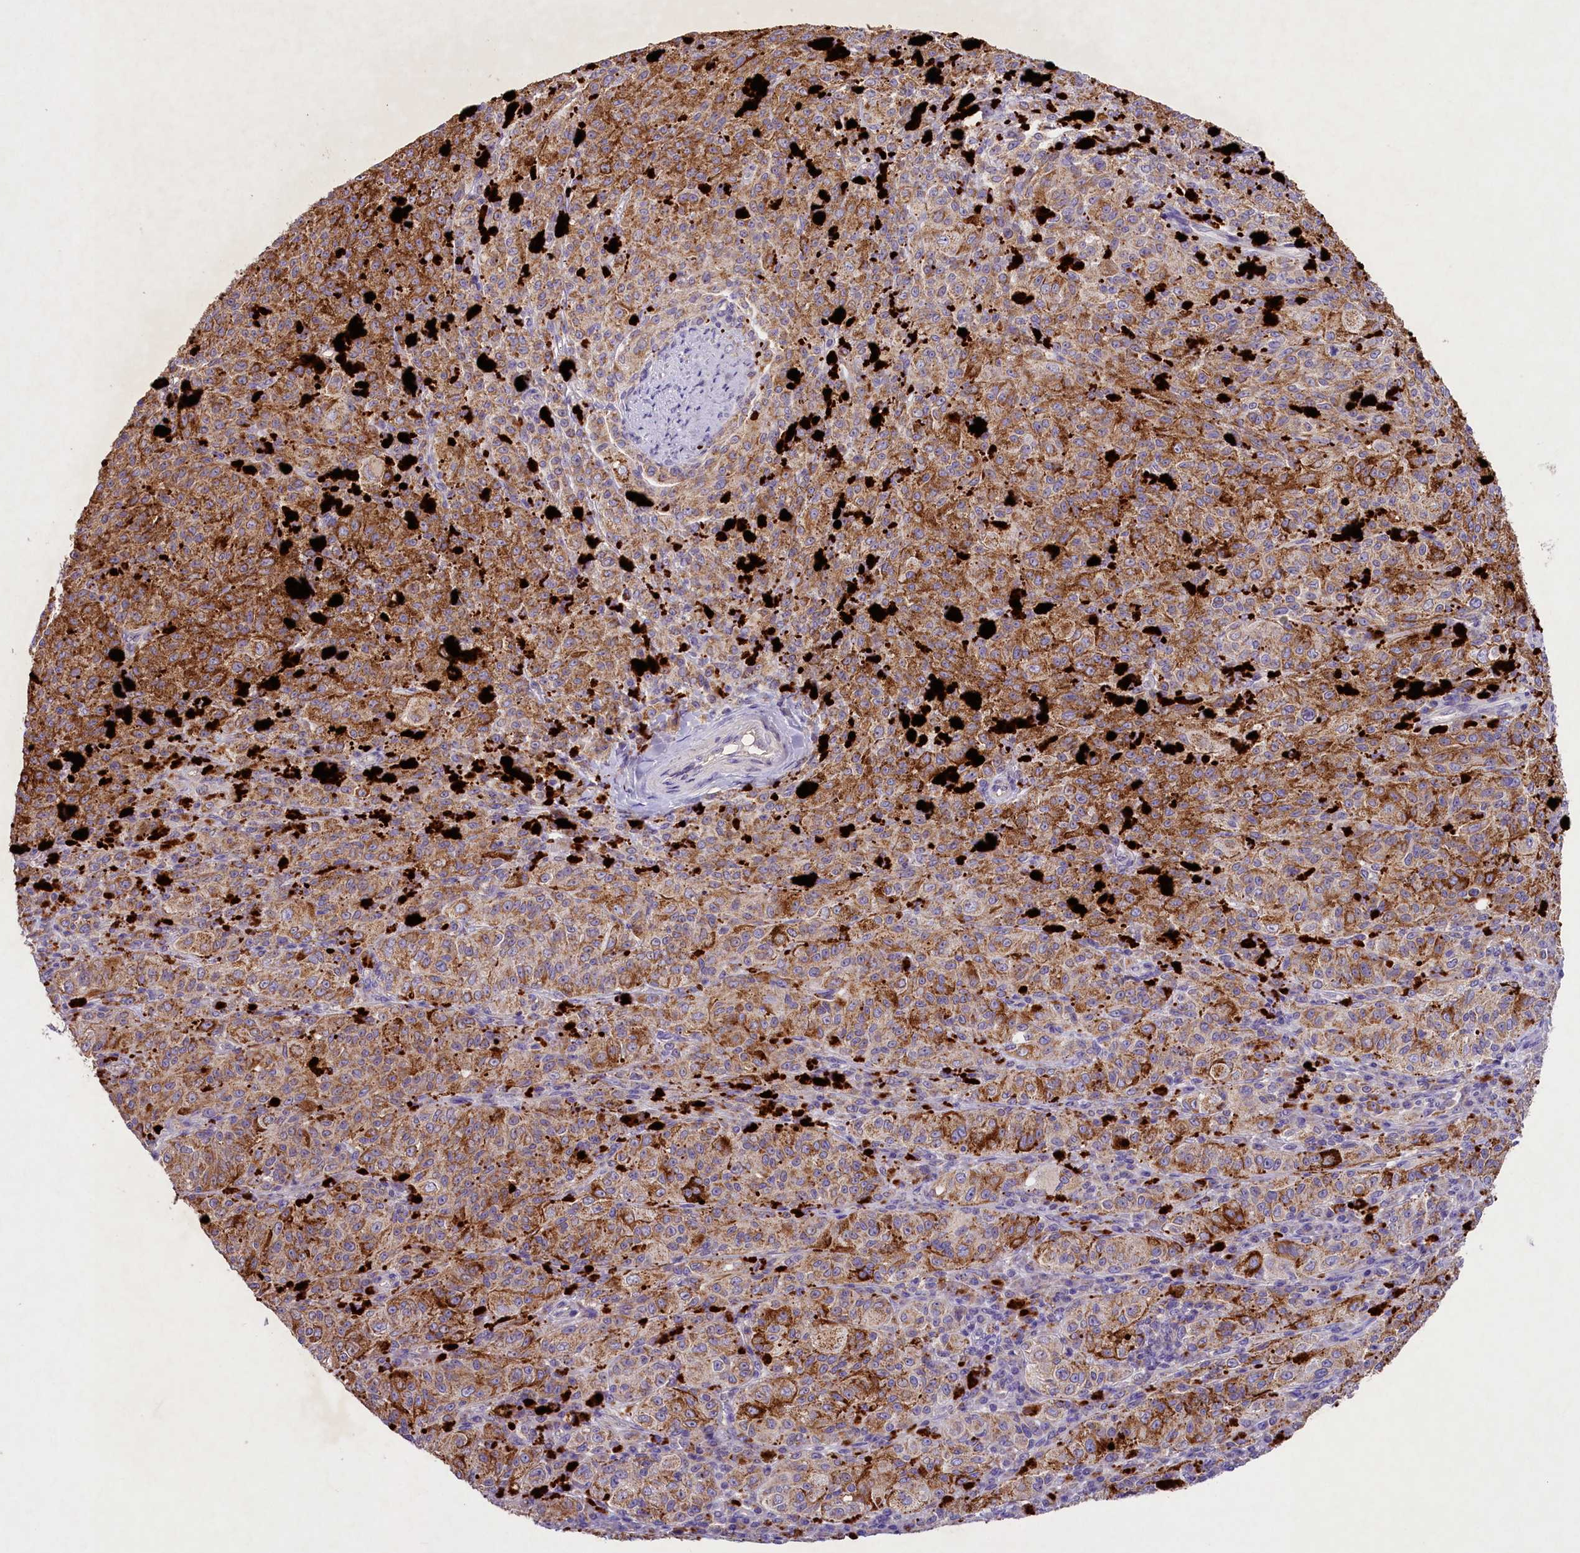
{"staining": {"intensity": "moderate", "quantity": ">75%", "location": "cytoplasmic/membranous"}, "tissue": "melanoma", "cell_type": "Tumor cells", "image_type": "cancer", "snomed": [{"axis": "morphology", "description": "Malignant melanoma, NOS"}, {"axis": "topography", "description": "Skin"}], "caption": "This photomicrograph exhibits immunohistochemistry staining of human melanoma, with medium moderate cytoplasmic/membranous positivity in approximately >75% of tumor cells.", "gene": "PMPCB", "patient": {"sex": "female", "age": 52}}